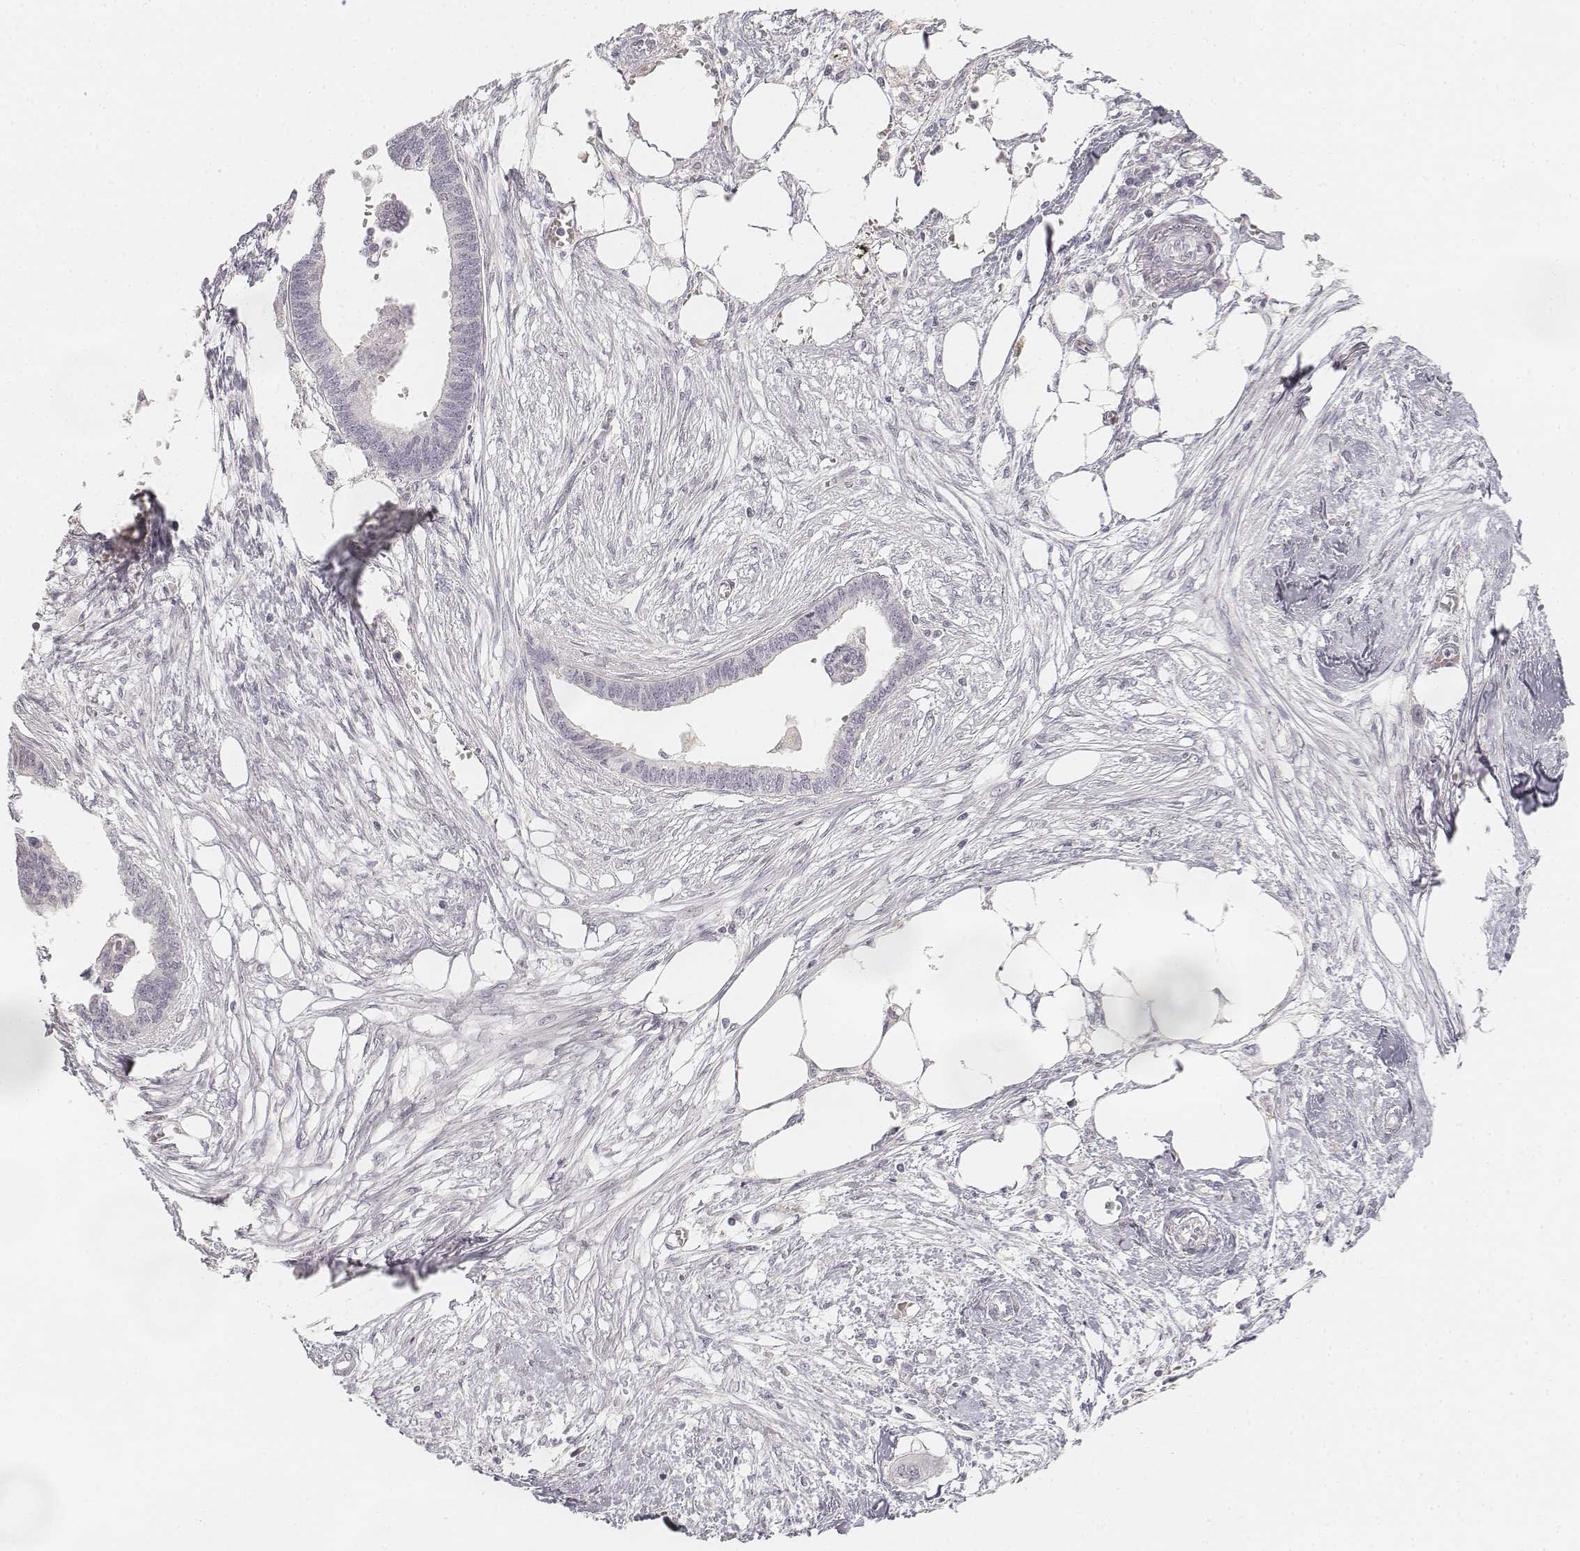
{"staining": {"intensity": "negative", "quantity": "none", "location": "none"}, "tissue": "endometrial cancer", "cell_type": "Tumor cells", "image_type": "cancer", "snomed": [{"axis": "morphology", "description": "Adenocarcinoma, NOS"}, {"axis": "morphology", "description": "Adenocarcinoma, metastatic, NOS"}, {"axis": "topography", "description": "Adipose tissue"}, {"axis": "topography", "description": "Endometrium"}], "caption": "Immunohistochemistry of human adenocarcinoma (endometrial) shows no positivity in tumor cells. (DAB IHC, high magnification).", "gene": "DSG4", "patient": {"sex": "female", "age": 67}}